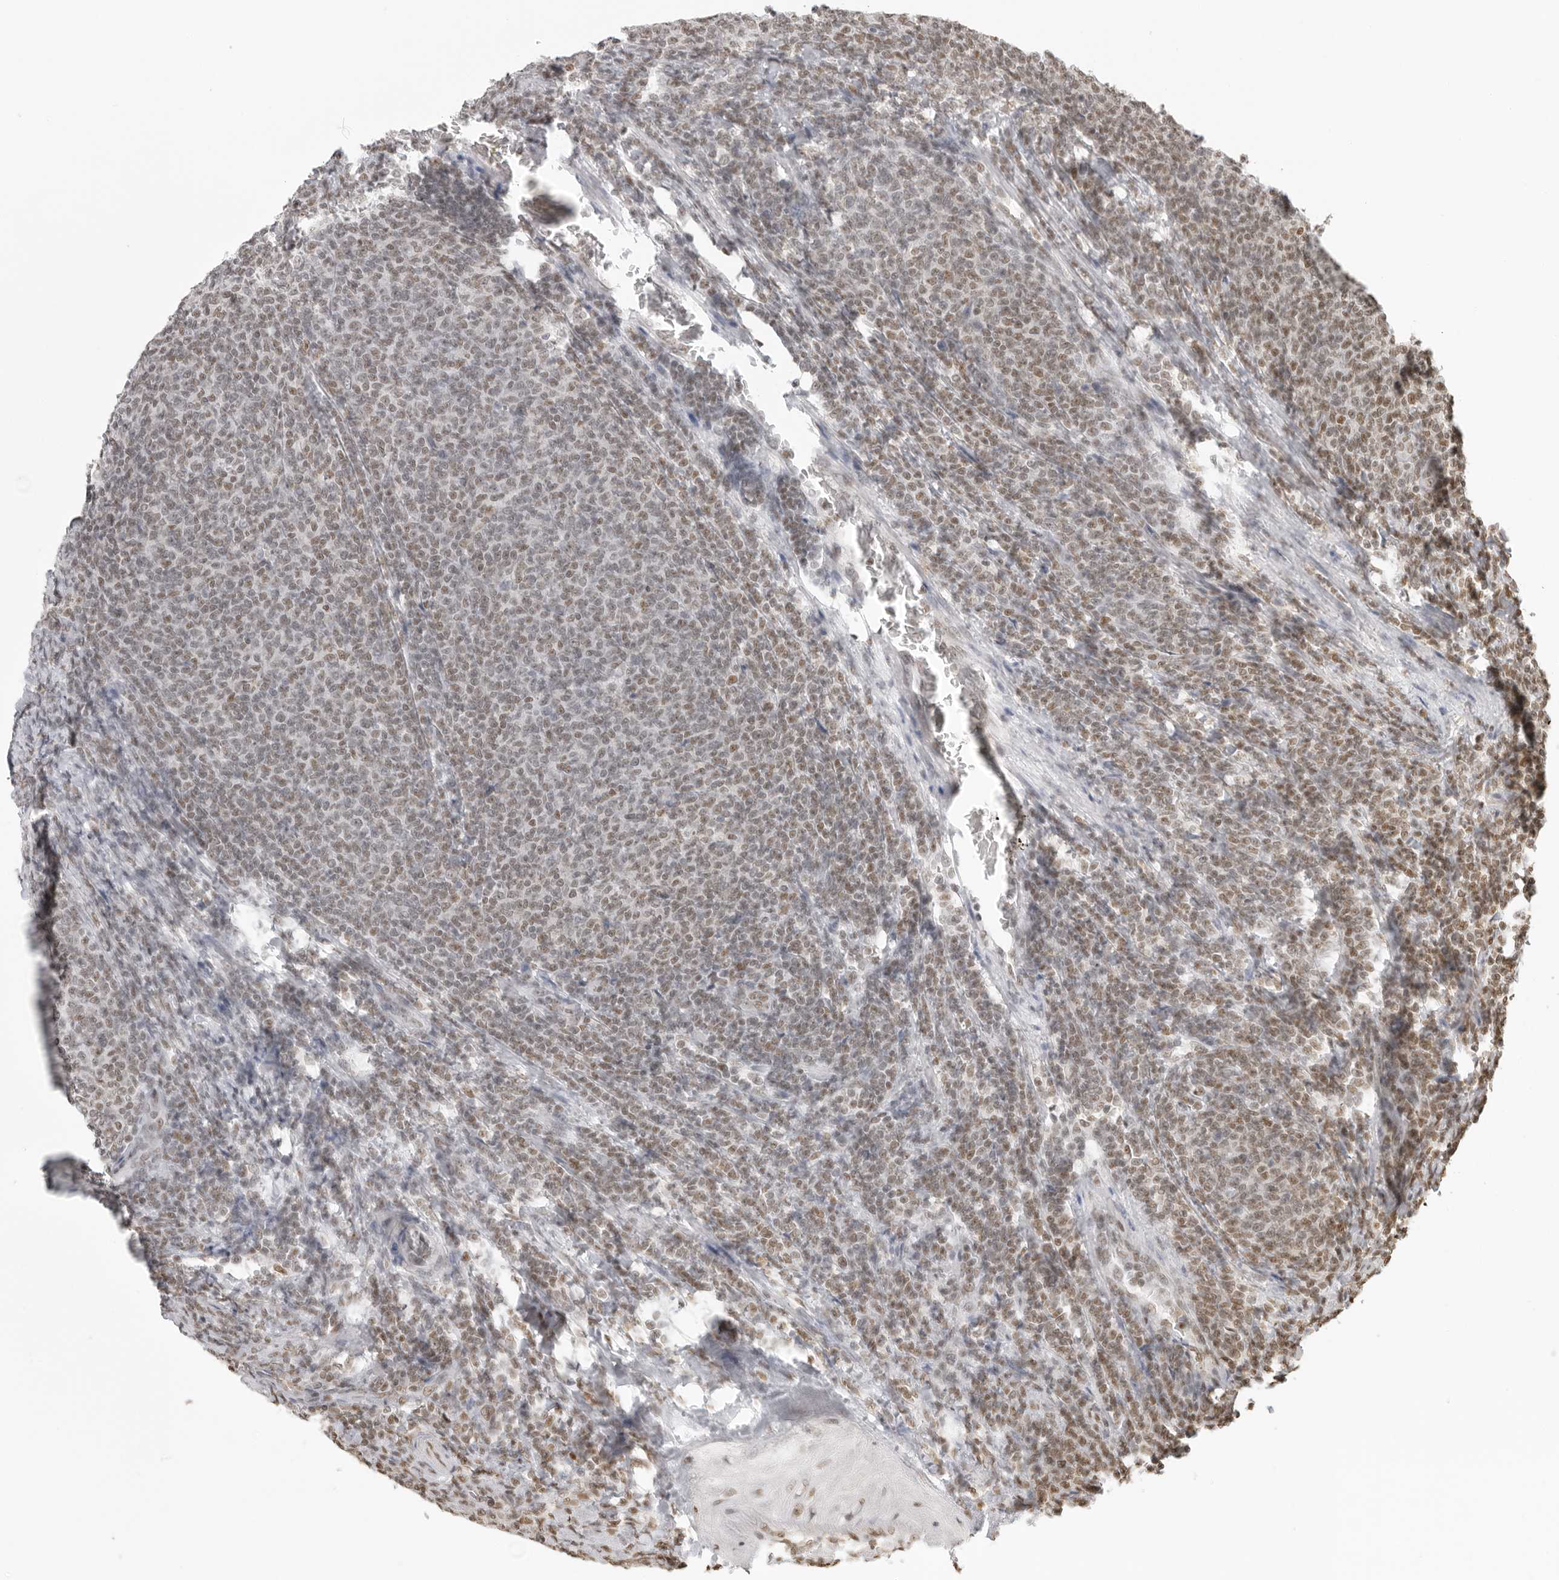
{"staining": {"intensity": "weak", "quantity": ">75%", "location": "nuclear"}, "tissue": "lymphoma", "cell_type": "Tumor cells", "image_type": "cancer", "snomed": [{"axis": "morphology", "description": "Malignant lymphoma, non-Hodgkin's type, Low grade"}, {"axis": "topography", "description": "Lymph node"}], "caption": "A photomicrograph of human malignant lymphoma, non-Hodgkin's type (low-grade) stained for a protein shows weak nuclear brown staining in tumor cells.", "gene": "RPA2", "patient": {"sex": "male", "age": 66}}